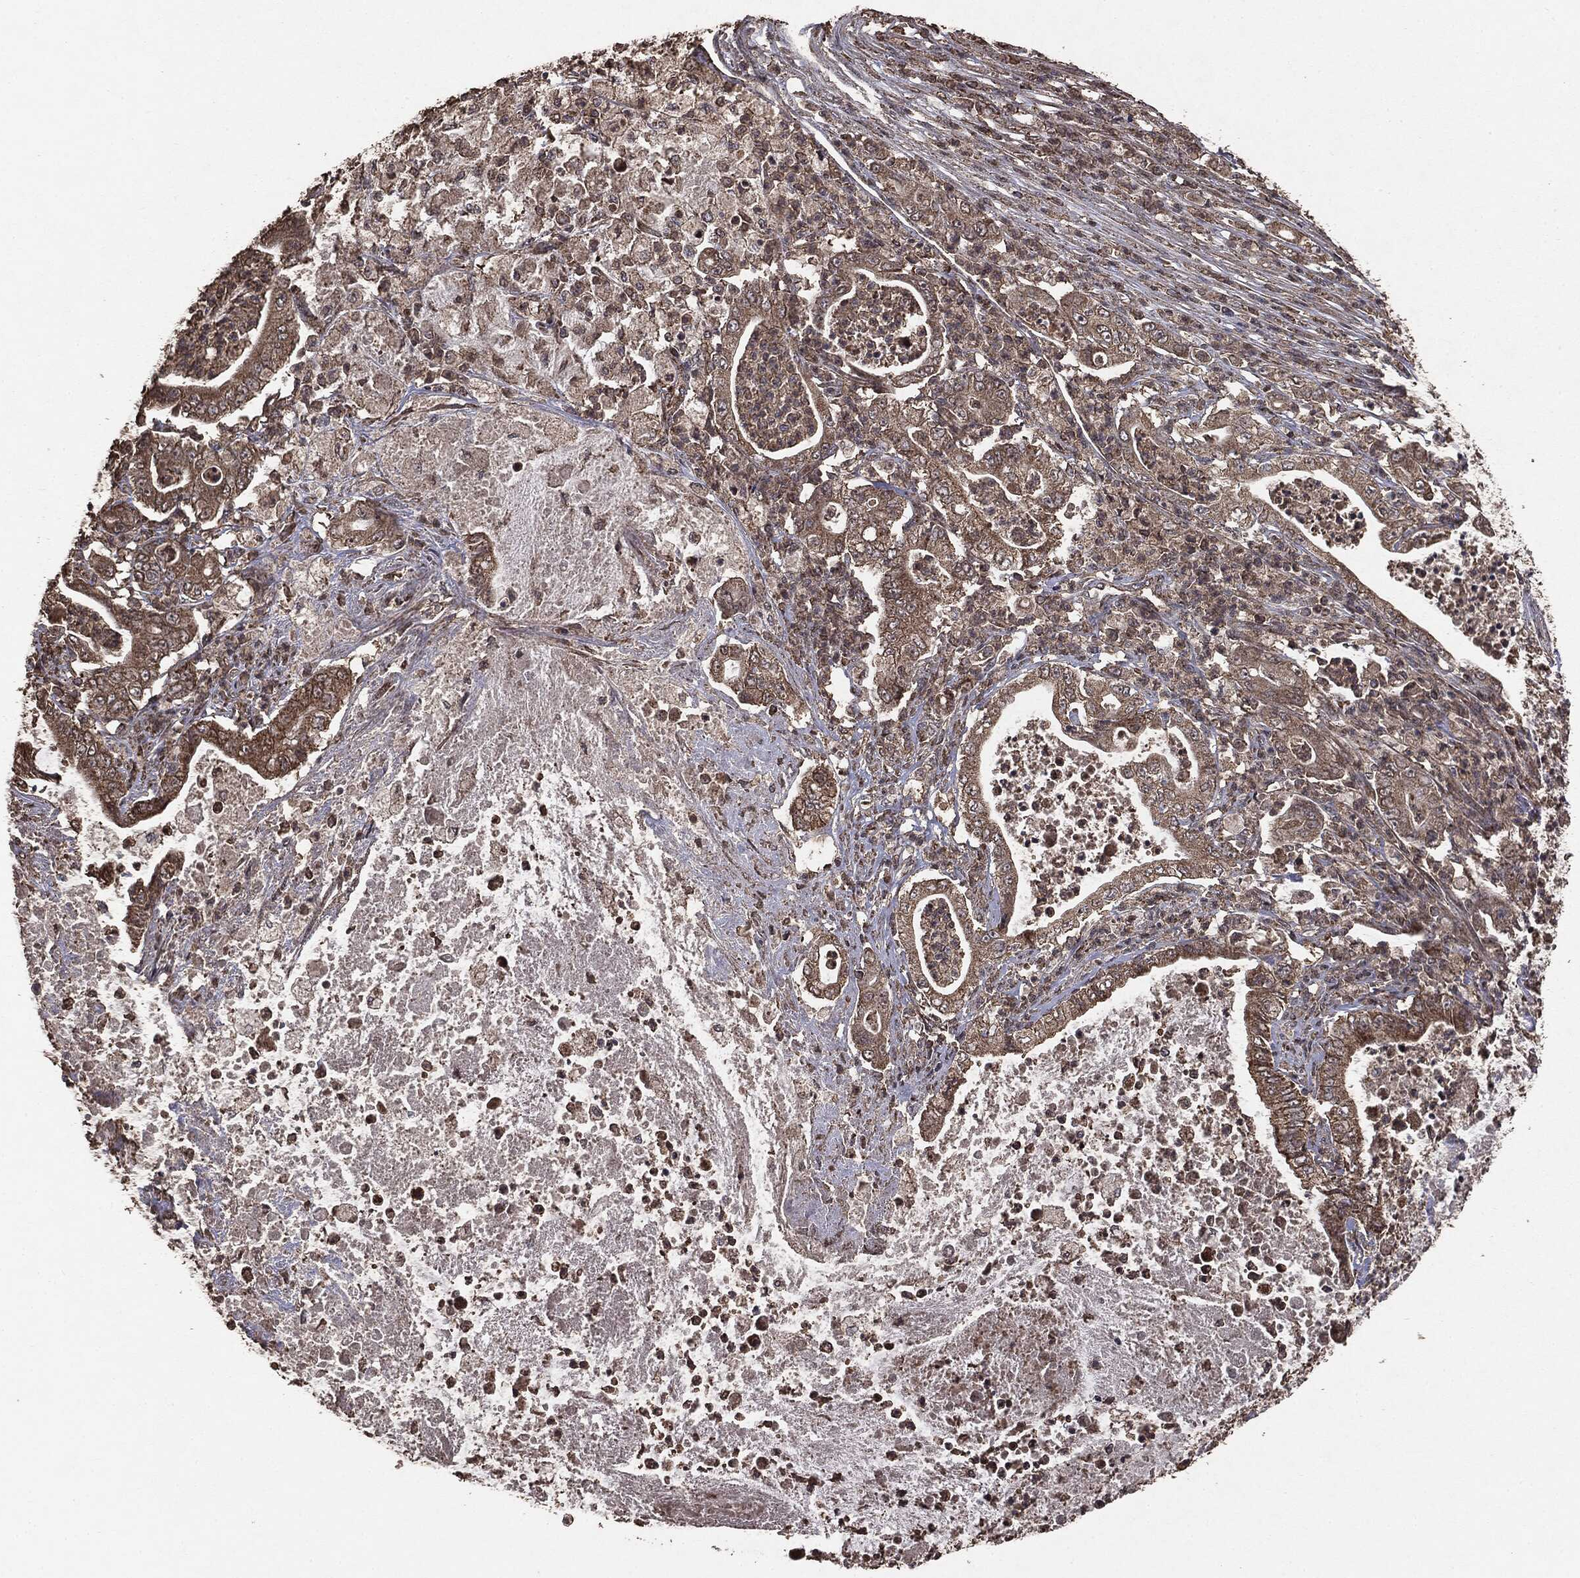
{"staining": {"intensity": "moderate", "quantity": ">75%", "location": "cytoplasmic/membranous"}, "tissue": "pancreatic cancer", "cell_type": "Tumor cells", "image_type": "cancer", "snomed": [{"axis": "morphology", "description": "Adenocarcinoma, NOS"}, {"axis": "topography", "description": "Pancreas"}], "caption": "A photomicrograph of human adenocarcinoma (pancreatic) stained for a protein shows moderate cytoplasmic/membranous brown staining in tumor cells.", "gene": "MTOR", "patient": {"sex": "male", "age": 71}}